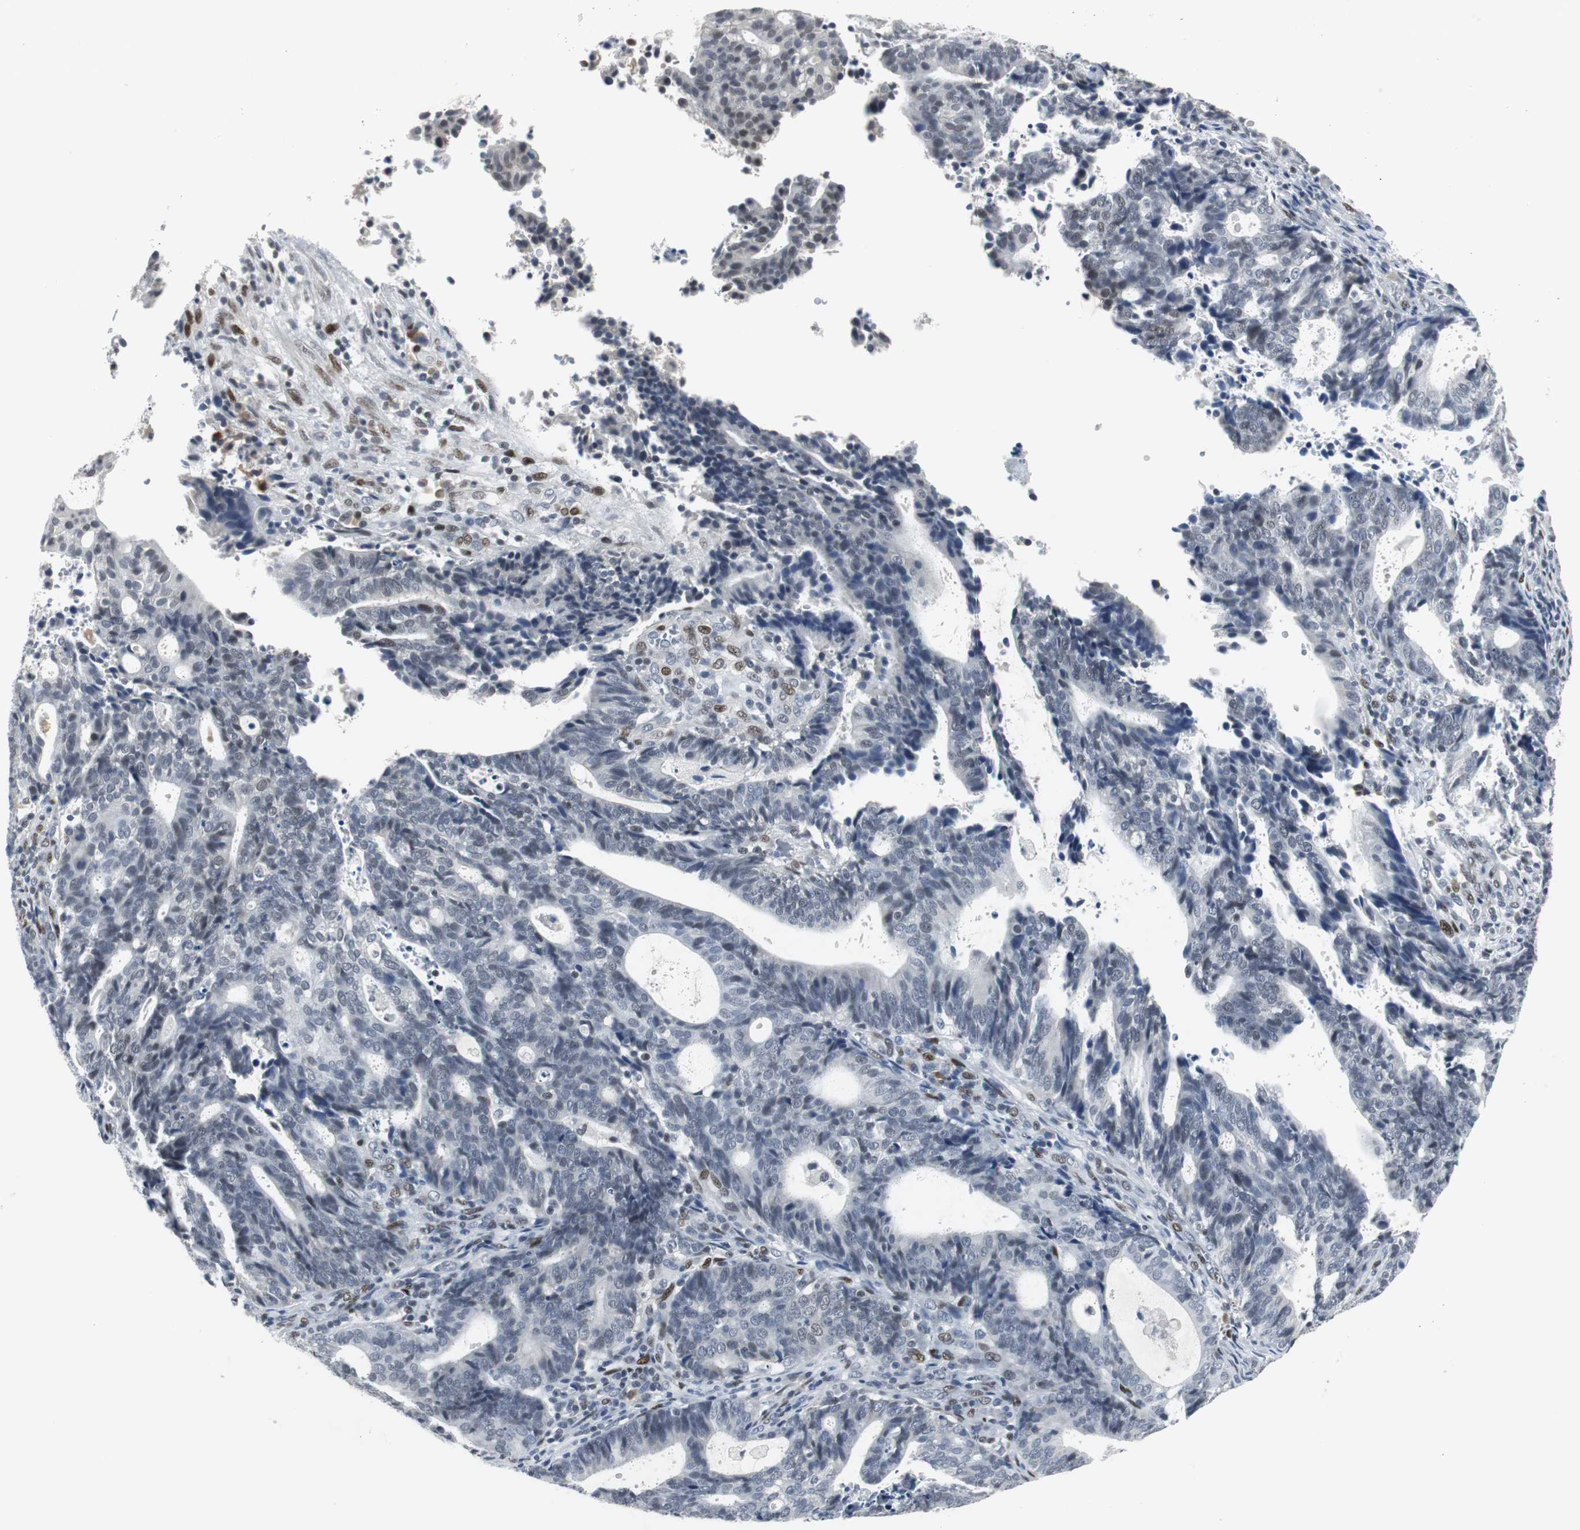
{"staining": {"intensity": "negative", "quantity": "none", "location": "none"}, "tissue": "endometrial cancer", "cell_type": "Tumor cells", "image_type": "cancer", "snomed": [{"axis": "morphology", "description": "Adenocarcinoma, NOS"}, {"axis": "topography", "description": "Uterus"}], "caption": "There is no significant positivity in tumor cells of endometrial cancer (adenocarcinoma).", "gene": "ELK1", "patient": {"sex": "female", "age": 83}}